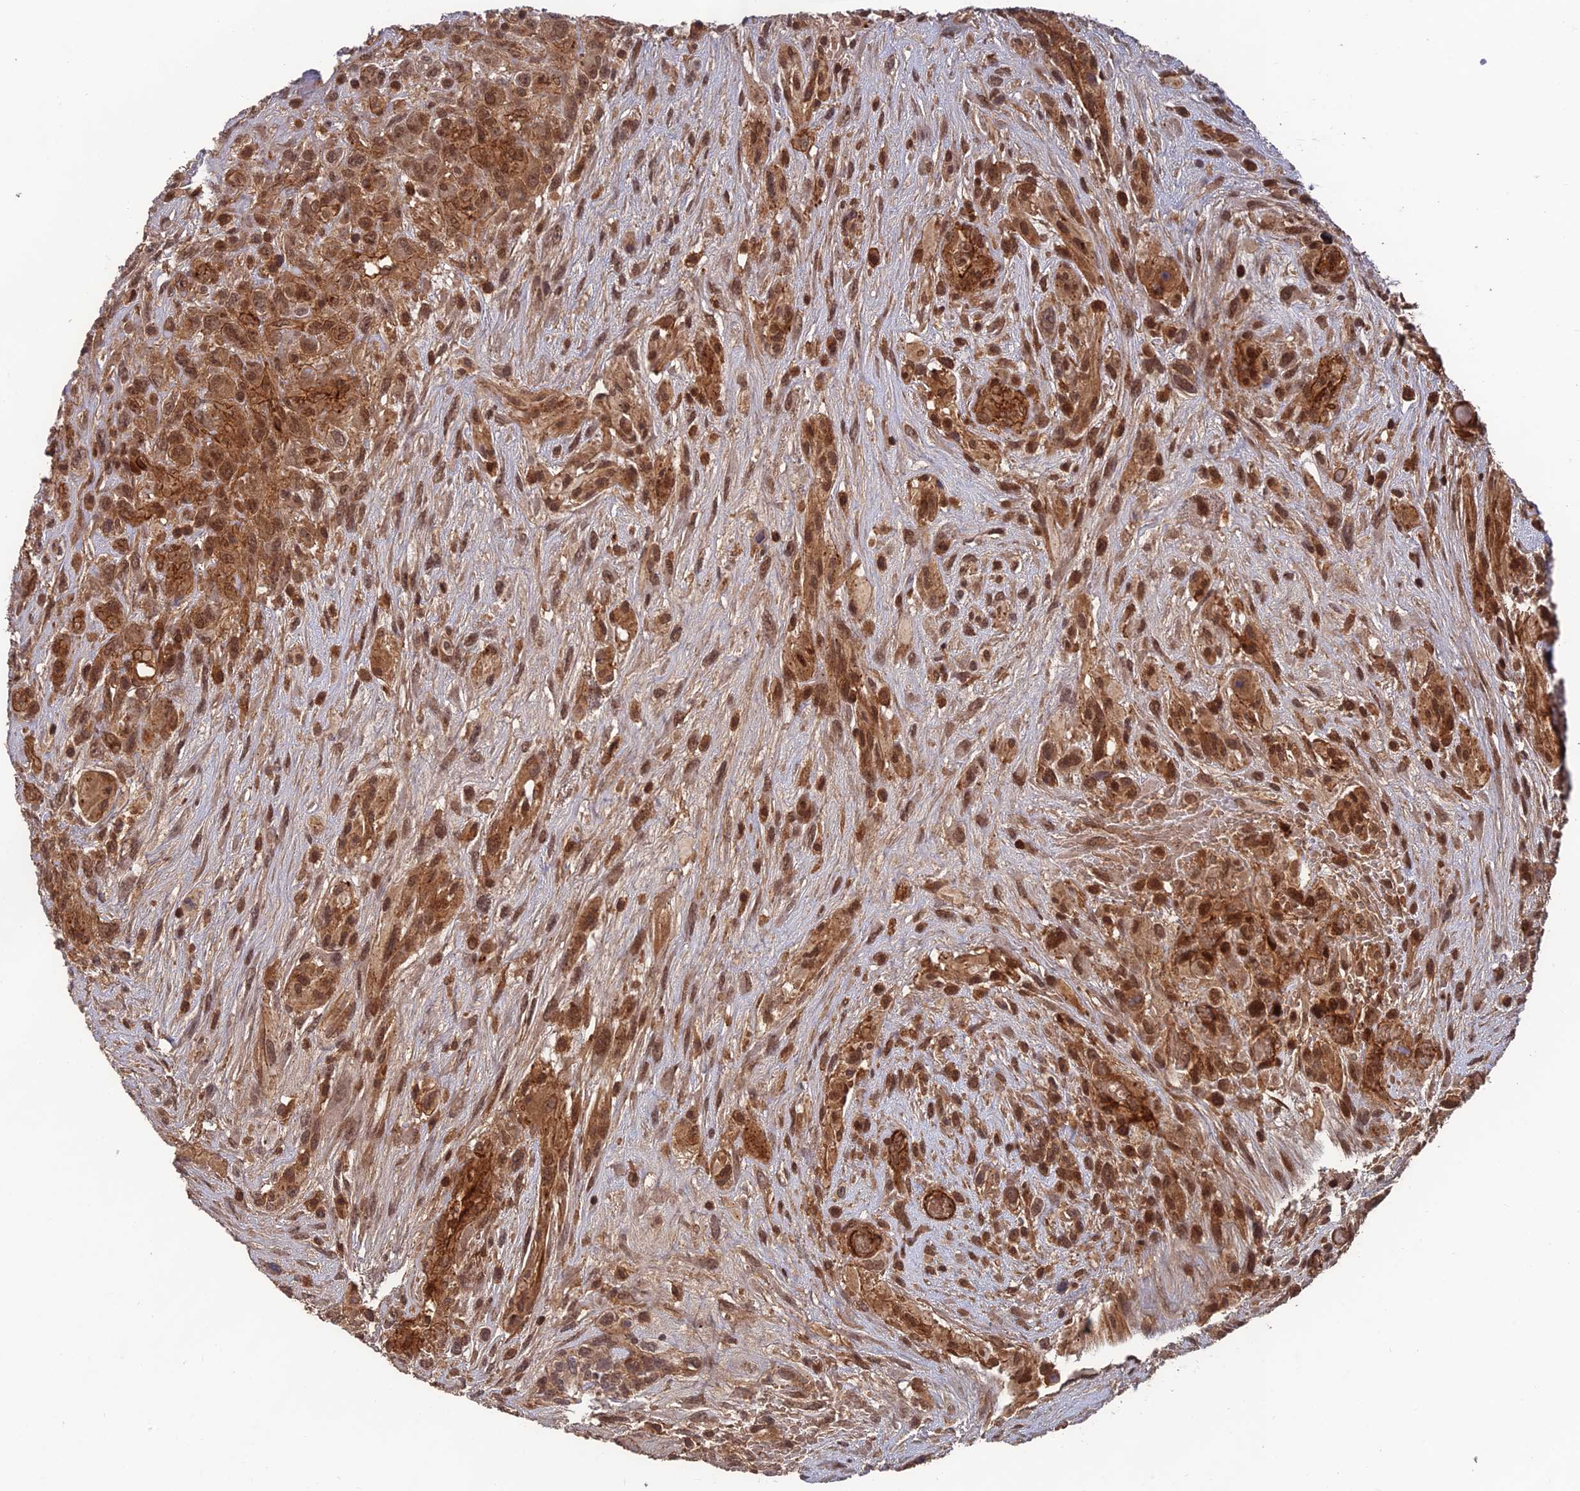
{"staining": {"intensity": "moderate", "quantity": ">75%", "location": "cytoplasmic/membranous,nuclear"}, "tissue": "glioma", "cell_type": "Tumor cells", "image_type": "cancer", "snomed": [{"axis": "morphology", "description": "Glioma, malignant, High grade"}, {"axis": "topography", "description": "Brain"}], "caption": "Immunohistochemical staining of glioma exhibits medium levels of moderate cytoplasmic/membranous and nuclear protein expression in approximately >75% of tumor cells. (DAB (3,3'-diaminobenzidine) = brown stain, brightfield microscopy at high magnification).", "gene": "OSBPL1A", "patient": {"sex": "male", "age": 61}}